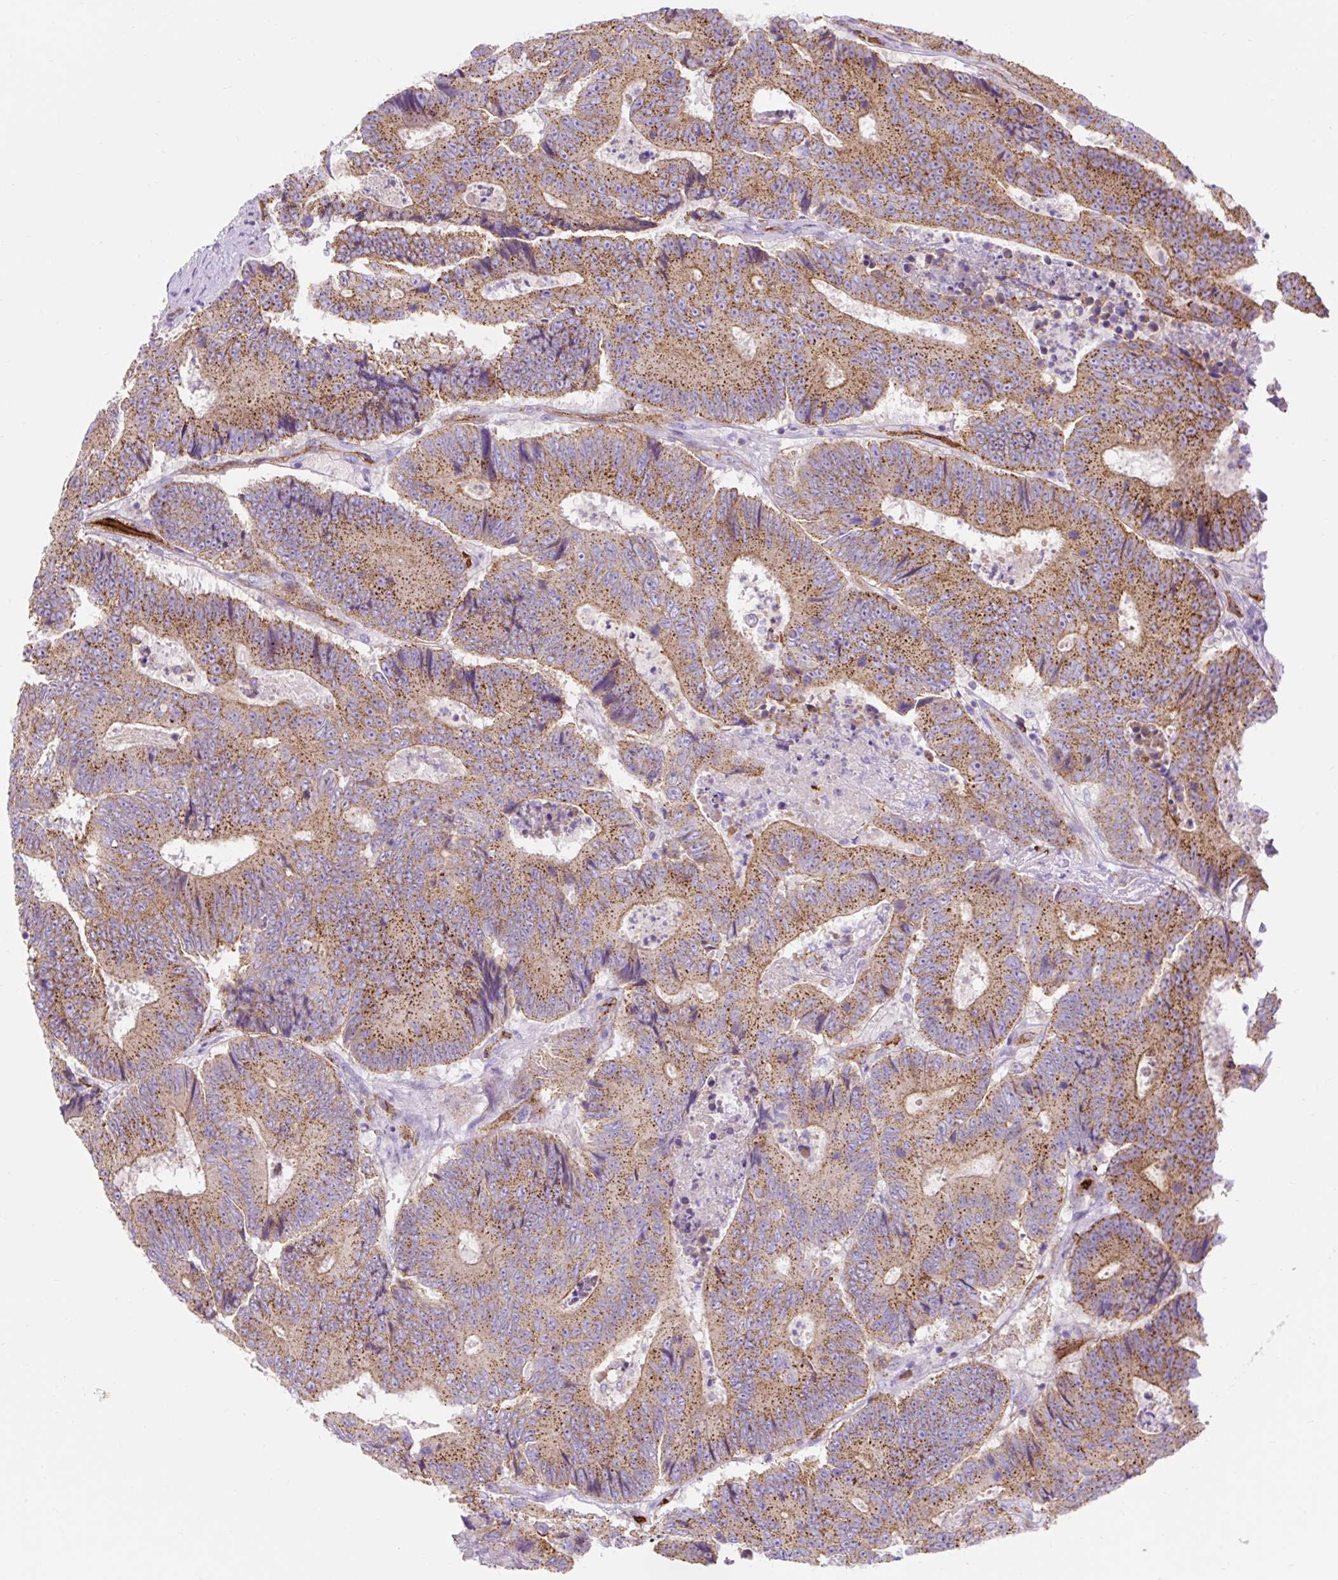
{"staining": {"intensity": "moderate", "quantity": ">75%", "location": "cytoplasmic/membranous"}, "tissue": "colorectal cancer", "cell_type": "Tumor cells", "image_type": "cancer", "snomed": [{"axis": "morphology", "description": "Adenocarcinoma, NOS"}, {"axis": "topography", "description": "Colon"}], "caption": "IHC photomicrograph of neoplastic tissue: colorectal cancer stained using immunohistochemistry demonstrates medium levels of moderate protein expression localized specifically in the cytoplasmic/membranous of tumor cells, appearing as a cytoplasmic/membranous brown color.", "gene": "HIP1R", "patient": {"sex": "male", "age": 83}}